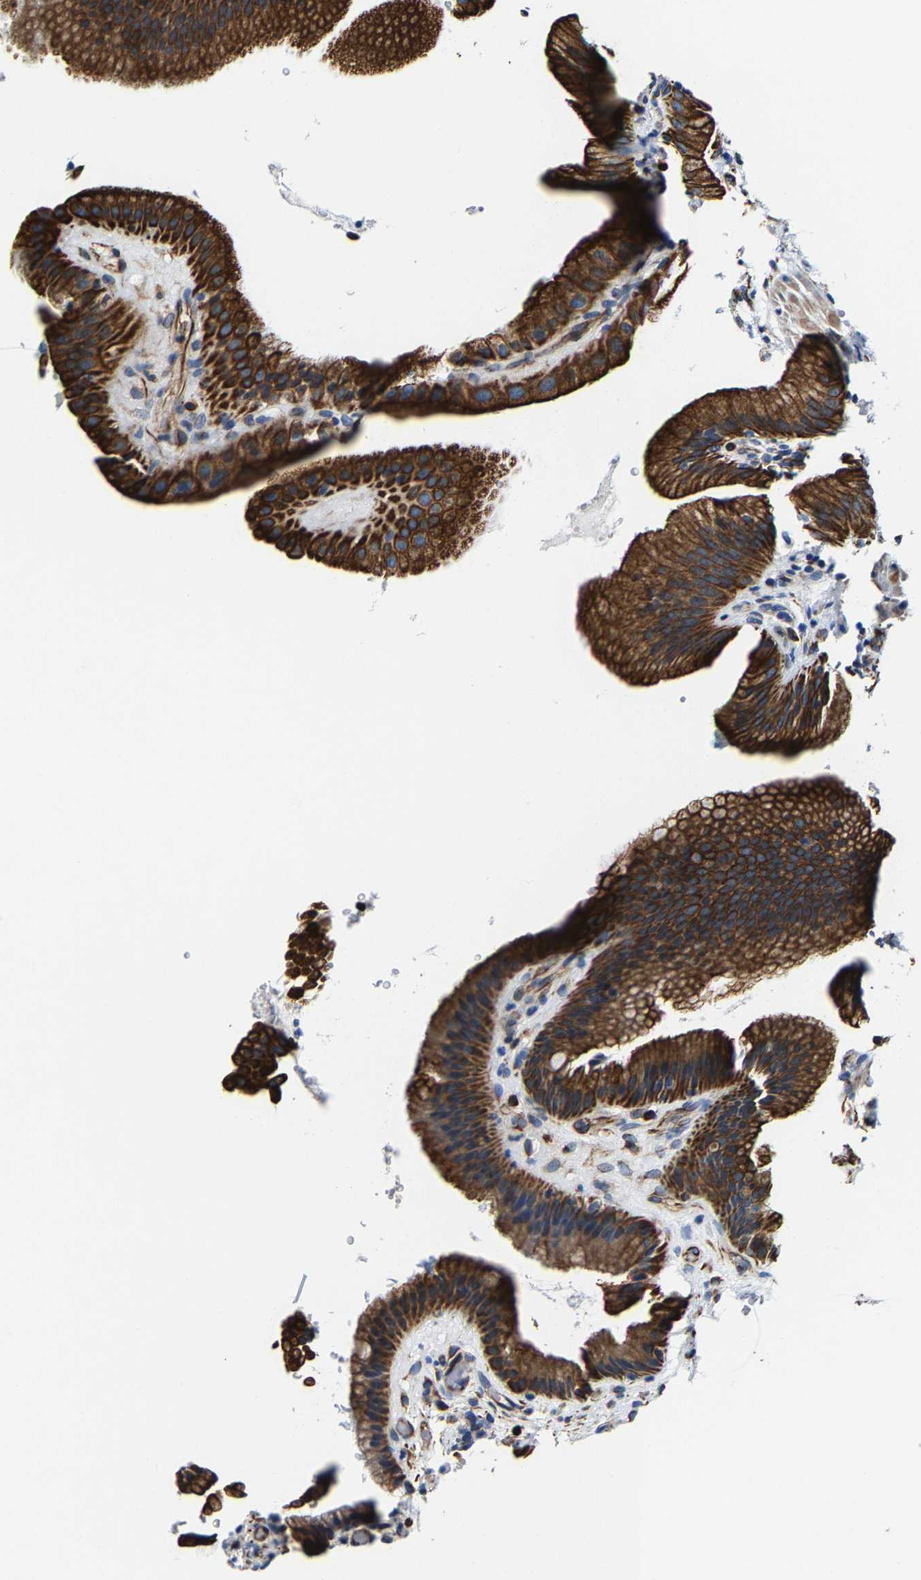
{"staining": {"intensity": "strong", "quantity": ">75%", "location": "cytoplasmic/membranous"}, "tissue": "gallbladder", "cell_type": "Glandular cells", "image_type": "normal", "snomed": [{"axis": "morphology", "description": "Normal tissue, NOS"}, {"axis": "topography", "description": "Gallbladder"}], "caption": "Protein staining of unremarkable gallbladder shows strong cytoplasmic/membranous expression in about >75% of glandular cells. The protein of interest is shown in brown color, while the nuclei are stained blue.", "gene": "MMEL1", "patient": {"sex": "male", "age": 49}}